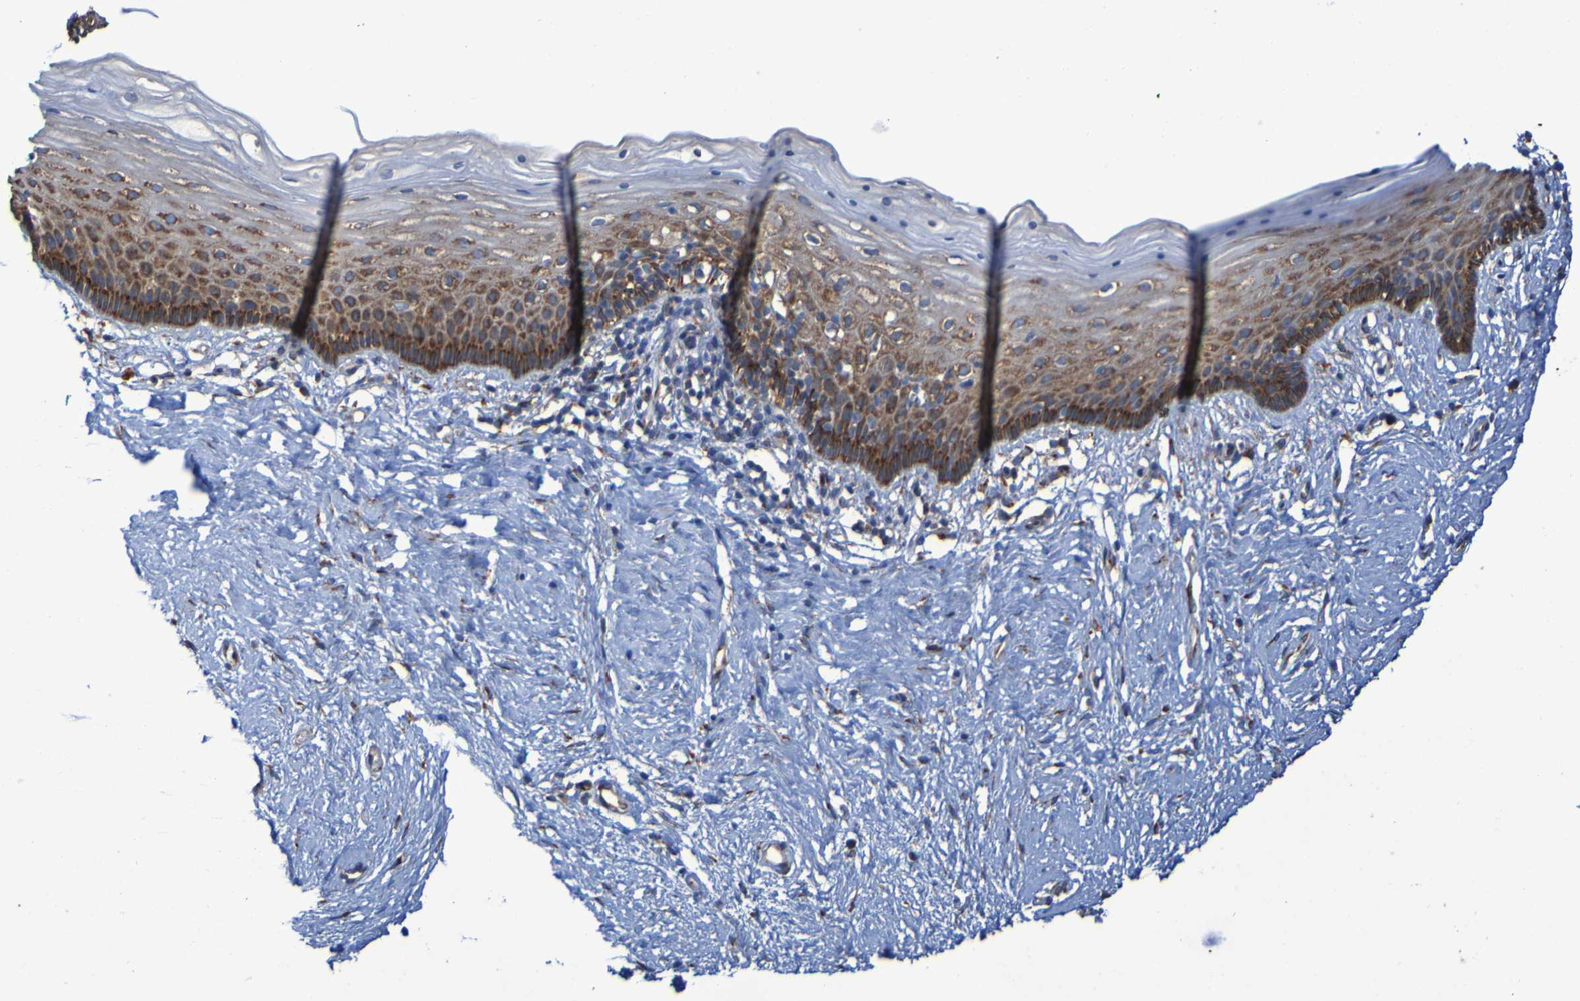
{"staining": {"intensity": "moderate", "quantity": ">75%", "location": "cytoplasmic/membranous"}, "tissue": "vagina", "cell_type": "Squamous epithelial cells", "image_type": "normal", "snomed": [{"axis": "morphology", "description": "Normal tissue, NOS"}, {"axis": "topography", "description": "Vagina"}], "caption": "Protein analysis of normal vagina reveals moderate cytoplasmic/membranous positivity in about >75% of squamous epithelial cells.", "gene": "FKBP3", "patient": {"sex": "female", "age": 44}}